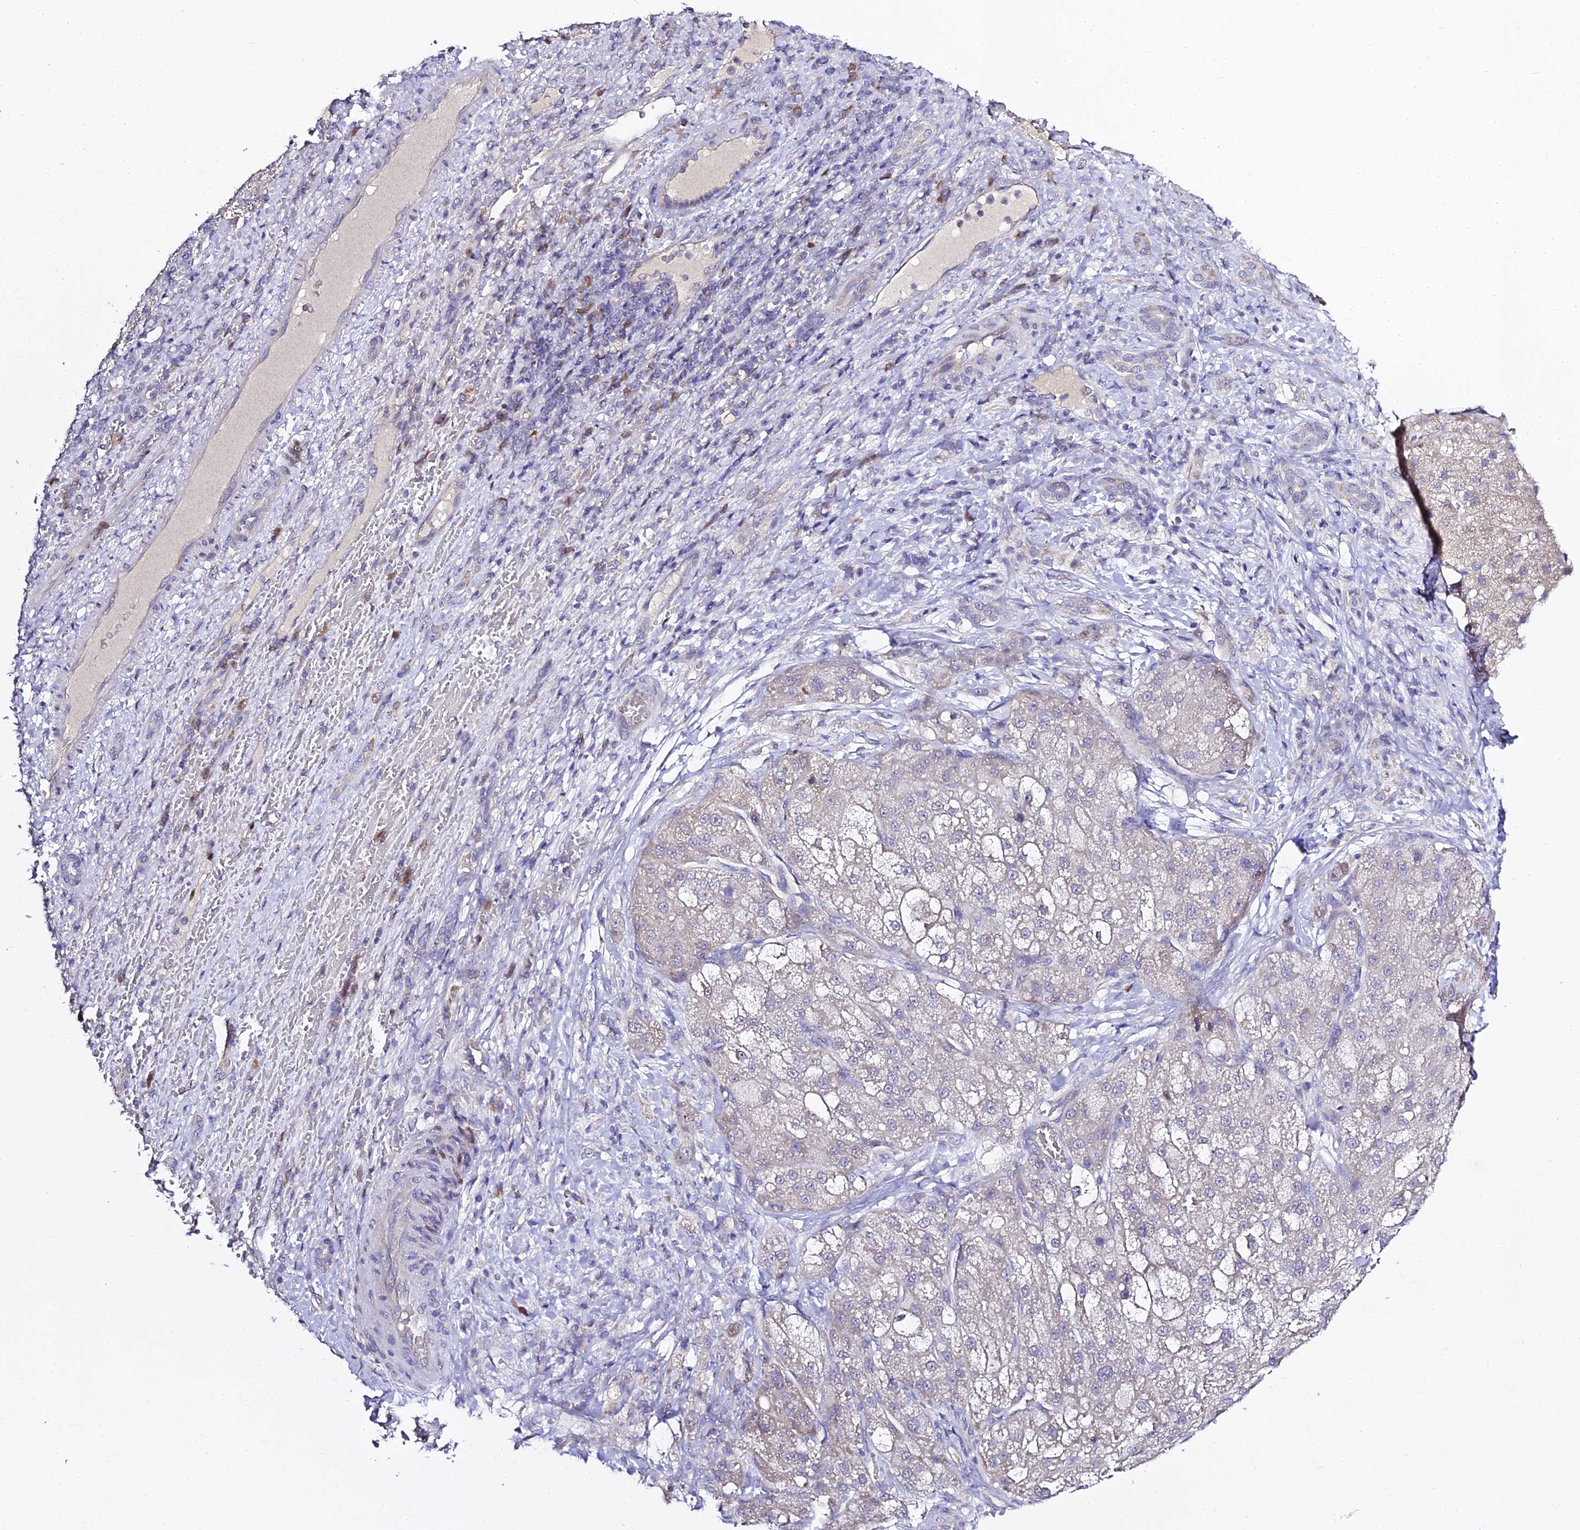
{"staining": {"intensity": "weak", "quantity": "<25%", "location": "cytoplasmic/membranous"}, "tissue": "liver cancer", "cell_type": "Tumor cells", "image_type": "cancer", "snomed": [{"axis": "morphology", "description": "Normal tissue, NOS"}, {"axis": "morphology", "description": "Carcinoma, Hepatocellular, NOS"}, {"axis": "topography", "description": "Liver"}], "caption": "Tumor cells are negative for brown protein staining in liver hepatocellular carcinoma.", "gene": "SERP1", "patient": {"sex": "male", "age": 57}}